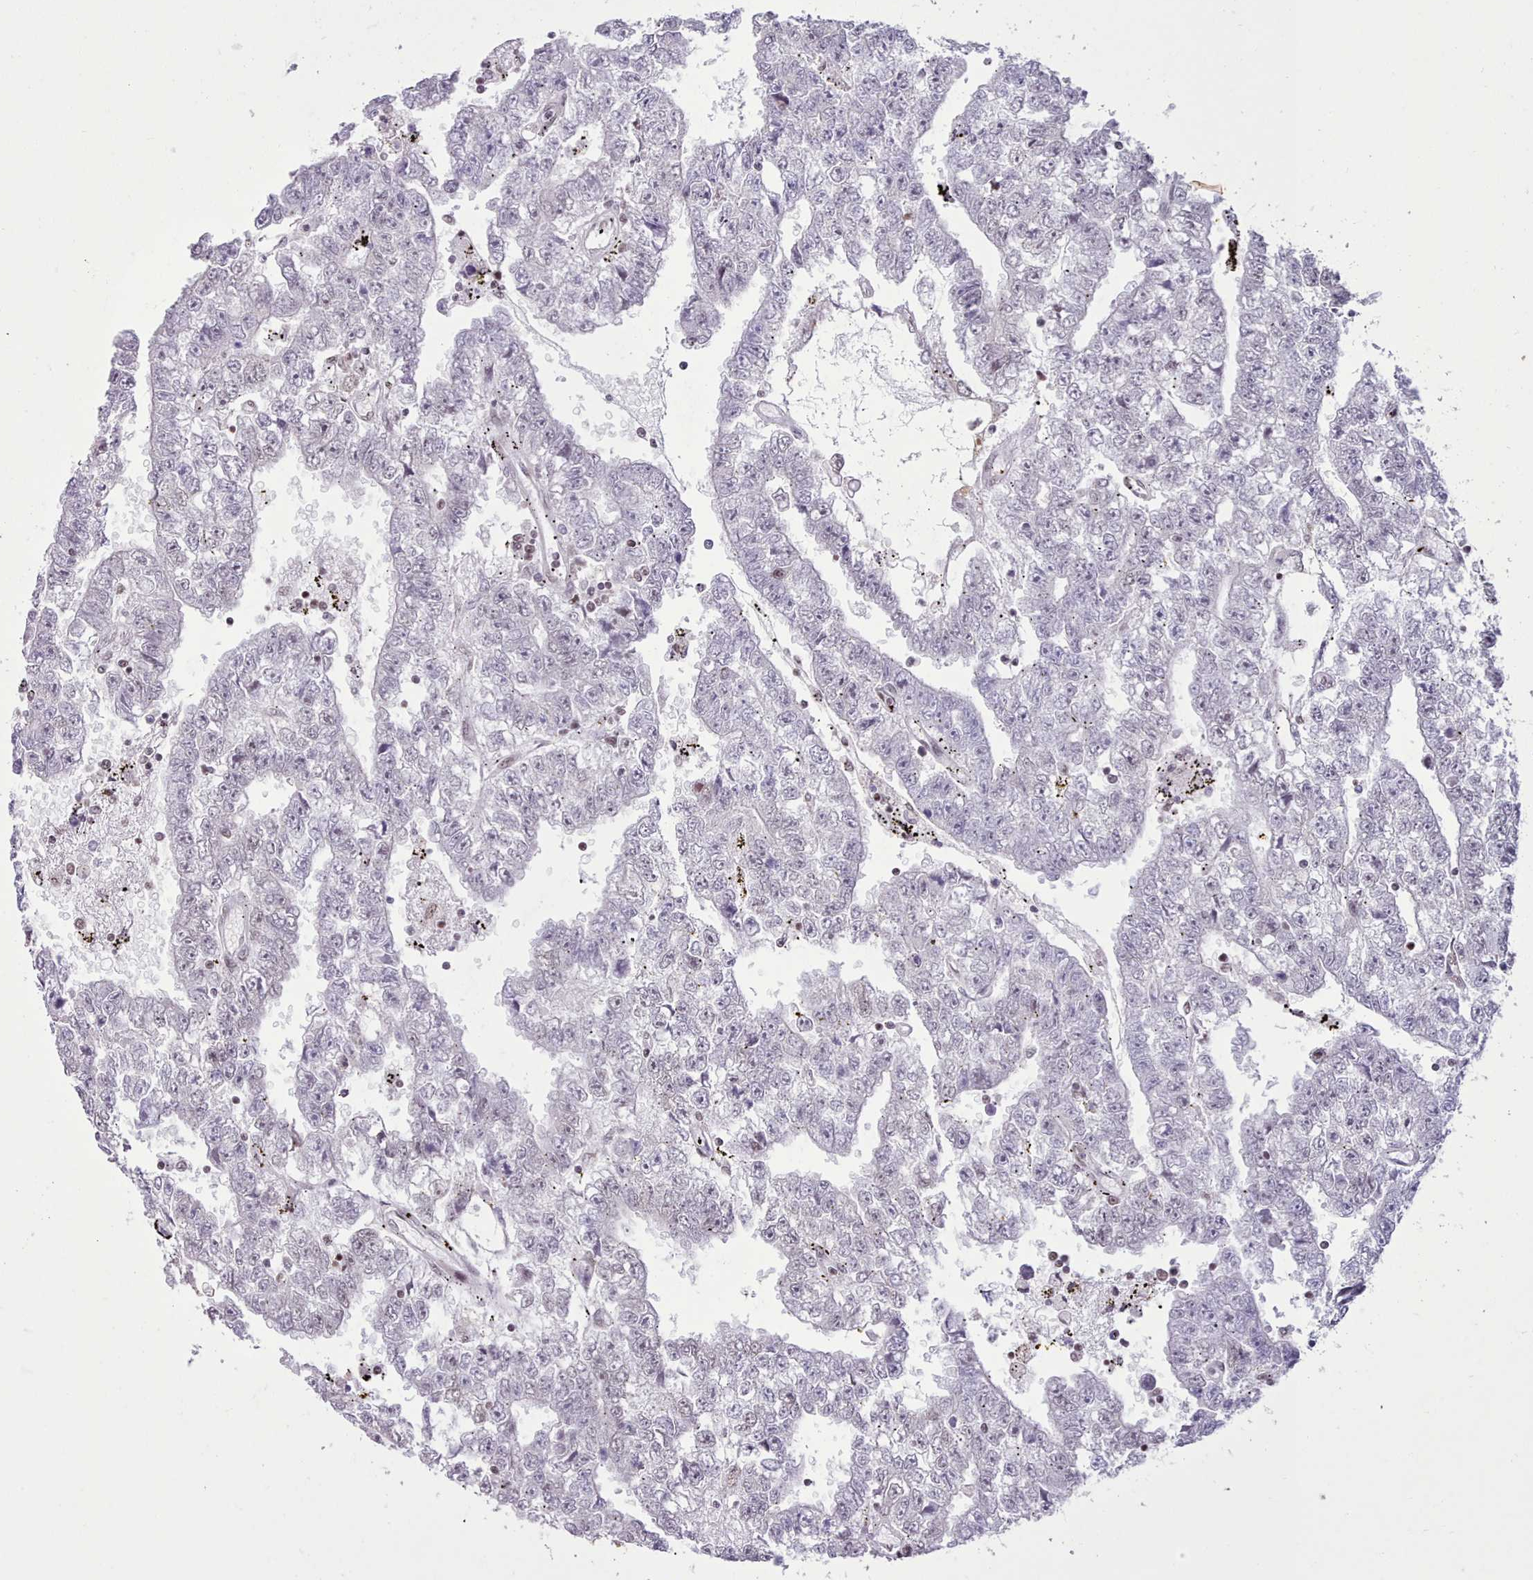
{"staining": {"intensity": "negative", "quantity": "none", "location": "none"}, "tissue": "testis cancer", "cell_type": "Tumor cells", "image_type": "cancer", "snomed": [{"axis": "morphology", "description": "Carcinoma, Embryonal, NOS"}, {"axis": "topography", "description": "Testis"}], "caption": "Immunohistochemistry (IHC) of testis embryonal carcinoma demonstrates no positivity in tumor cells.", "gene": "TAF15", "patient": {"sex": "male", "age": 25}}